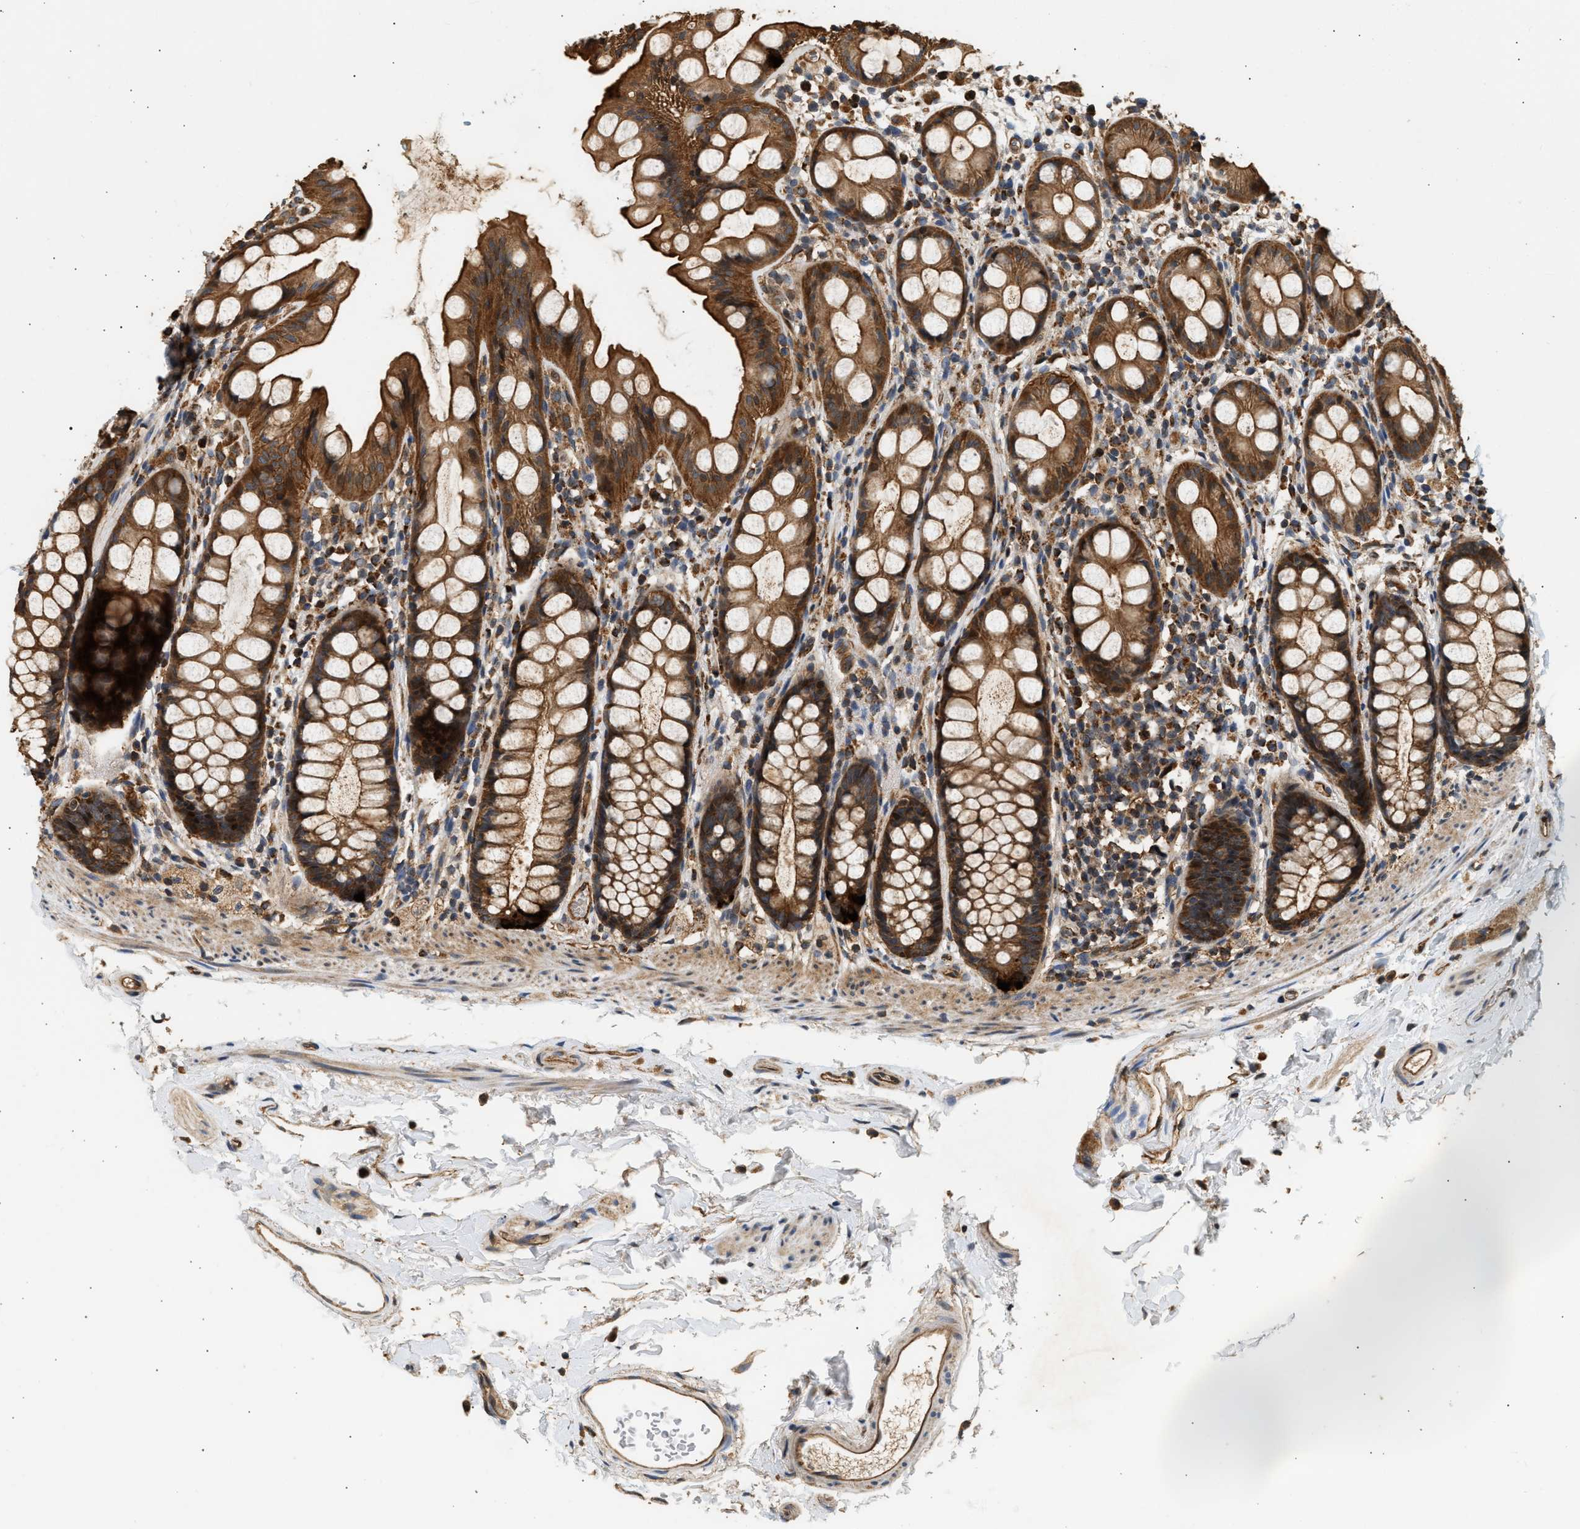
{"staining": {"intensity": "strong", "quantity": ">75%", "location": "cytoplasmic/membranous"}, "tissue": "rectum", "cell_type": "Glandular cells", "image_type": "normal", "snomed": [{"axis": "morphology", "description": "Normal tissue, NOS"}, {"axis": "topography", "description": "Rectum"}], "caption": "Glandular cells demonstrate strong cytoplasmic/membranous expression in about >75% of cells in normal rectum.", "gene": "DUSP14", "patient": {"sex": "female", "age": 65}}